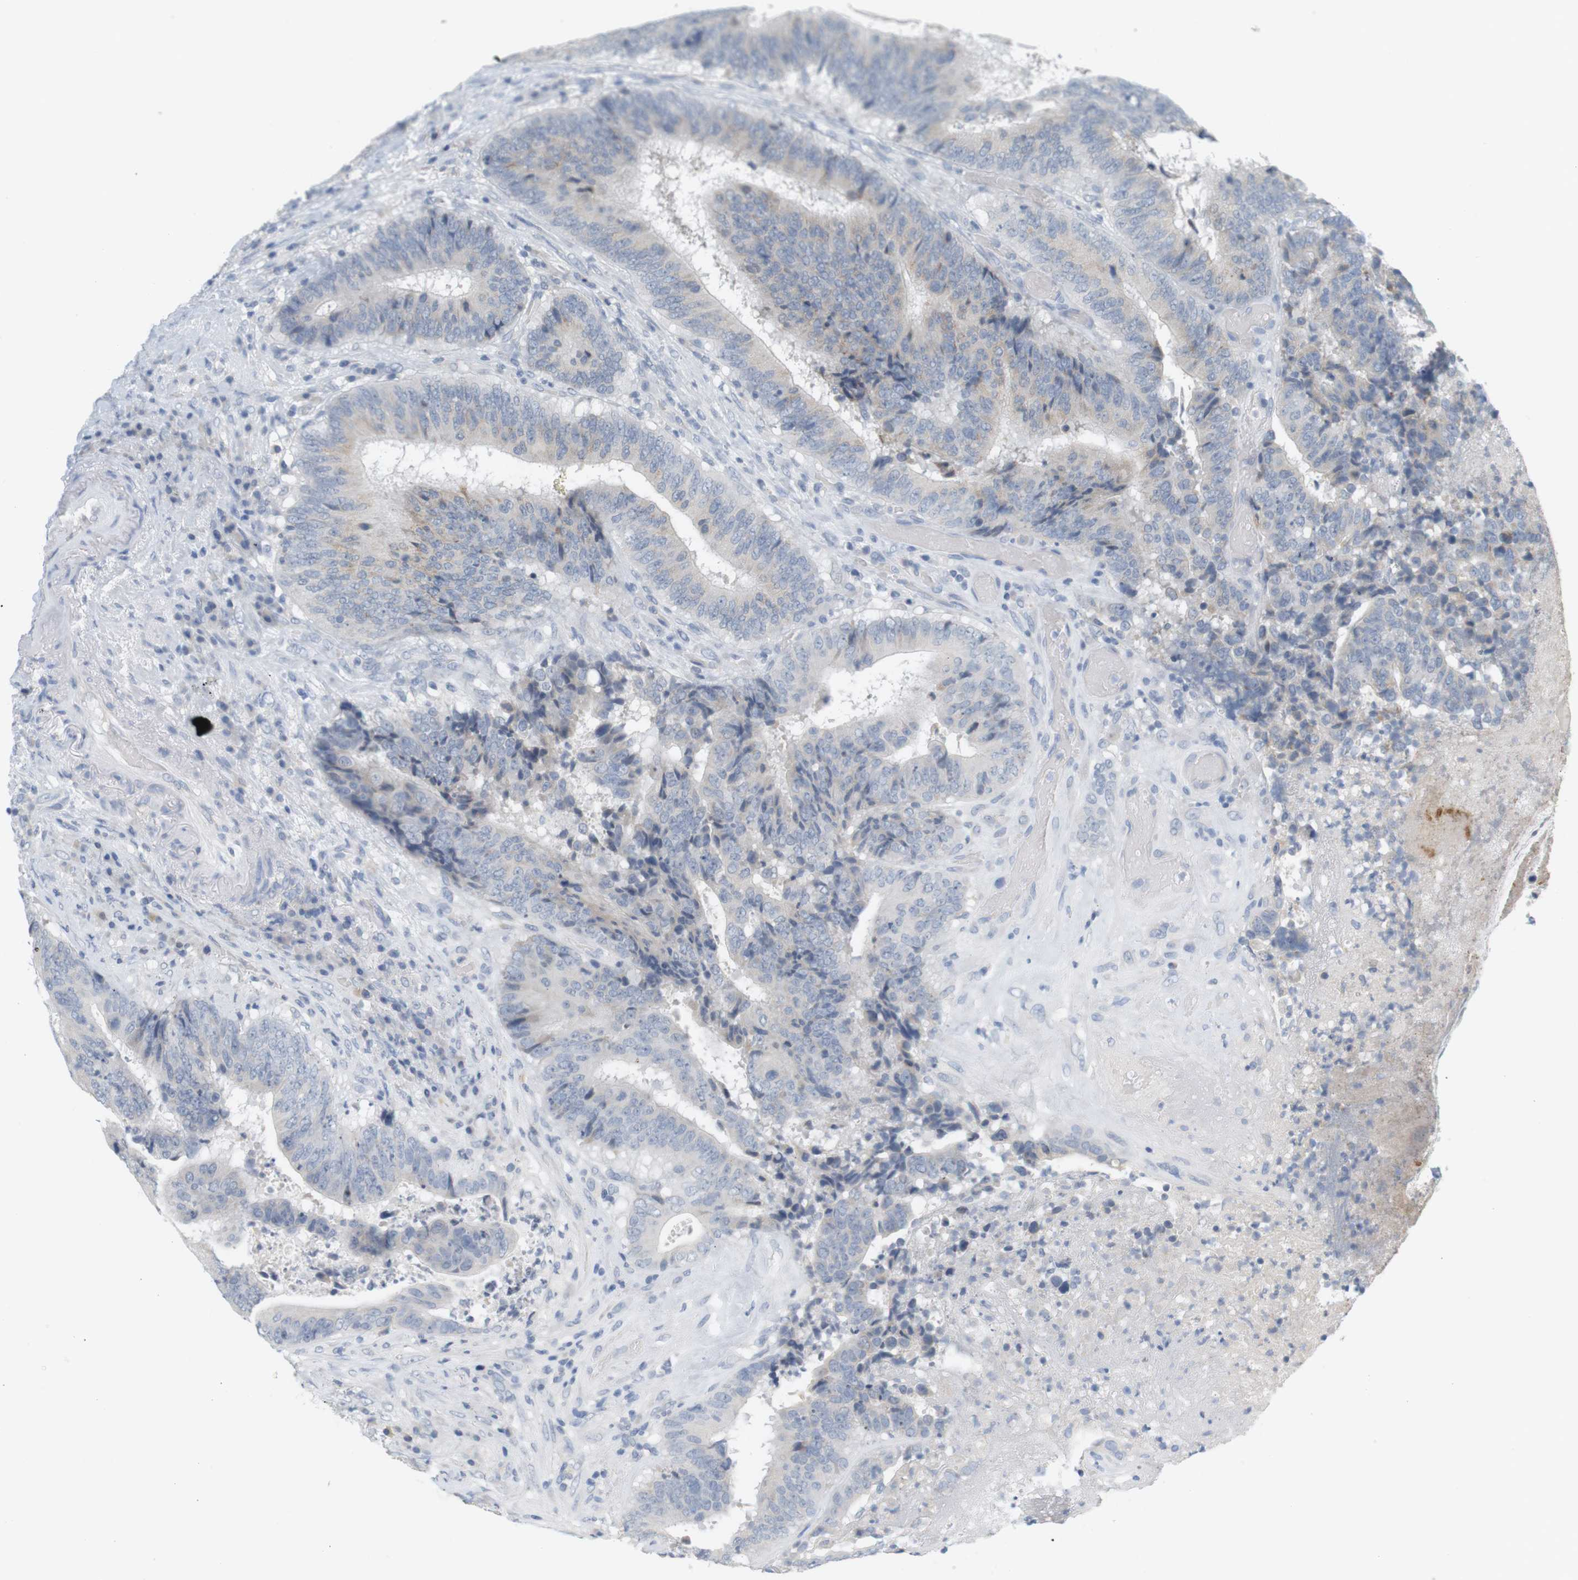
{"staining": {"intensity": "negative", "quantity": "none", "location": "none"}, "tissue": "colorectal cancer", "cell_type": "Tumor cells", "image_type": "cancer", "snomed": [{"axis": "morphology", "description": "Adenocarcinoma, NOS"}, {"axis": "topography", "description": "Rectum"}], "caption": "This is an immunohistochemistry image of human colorectal adenocarcinoma. There is no staining in tumor cells.", "gene": "OPRM1", "patient": {"sex": "male", "age": 72}}